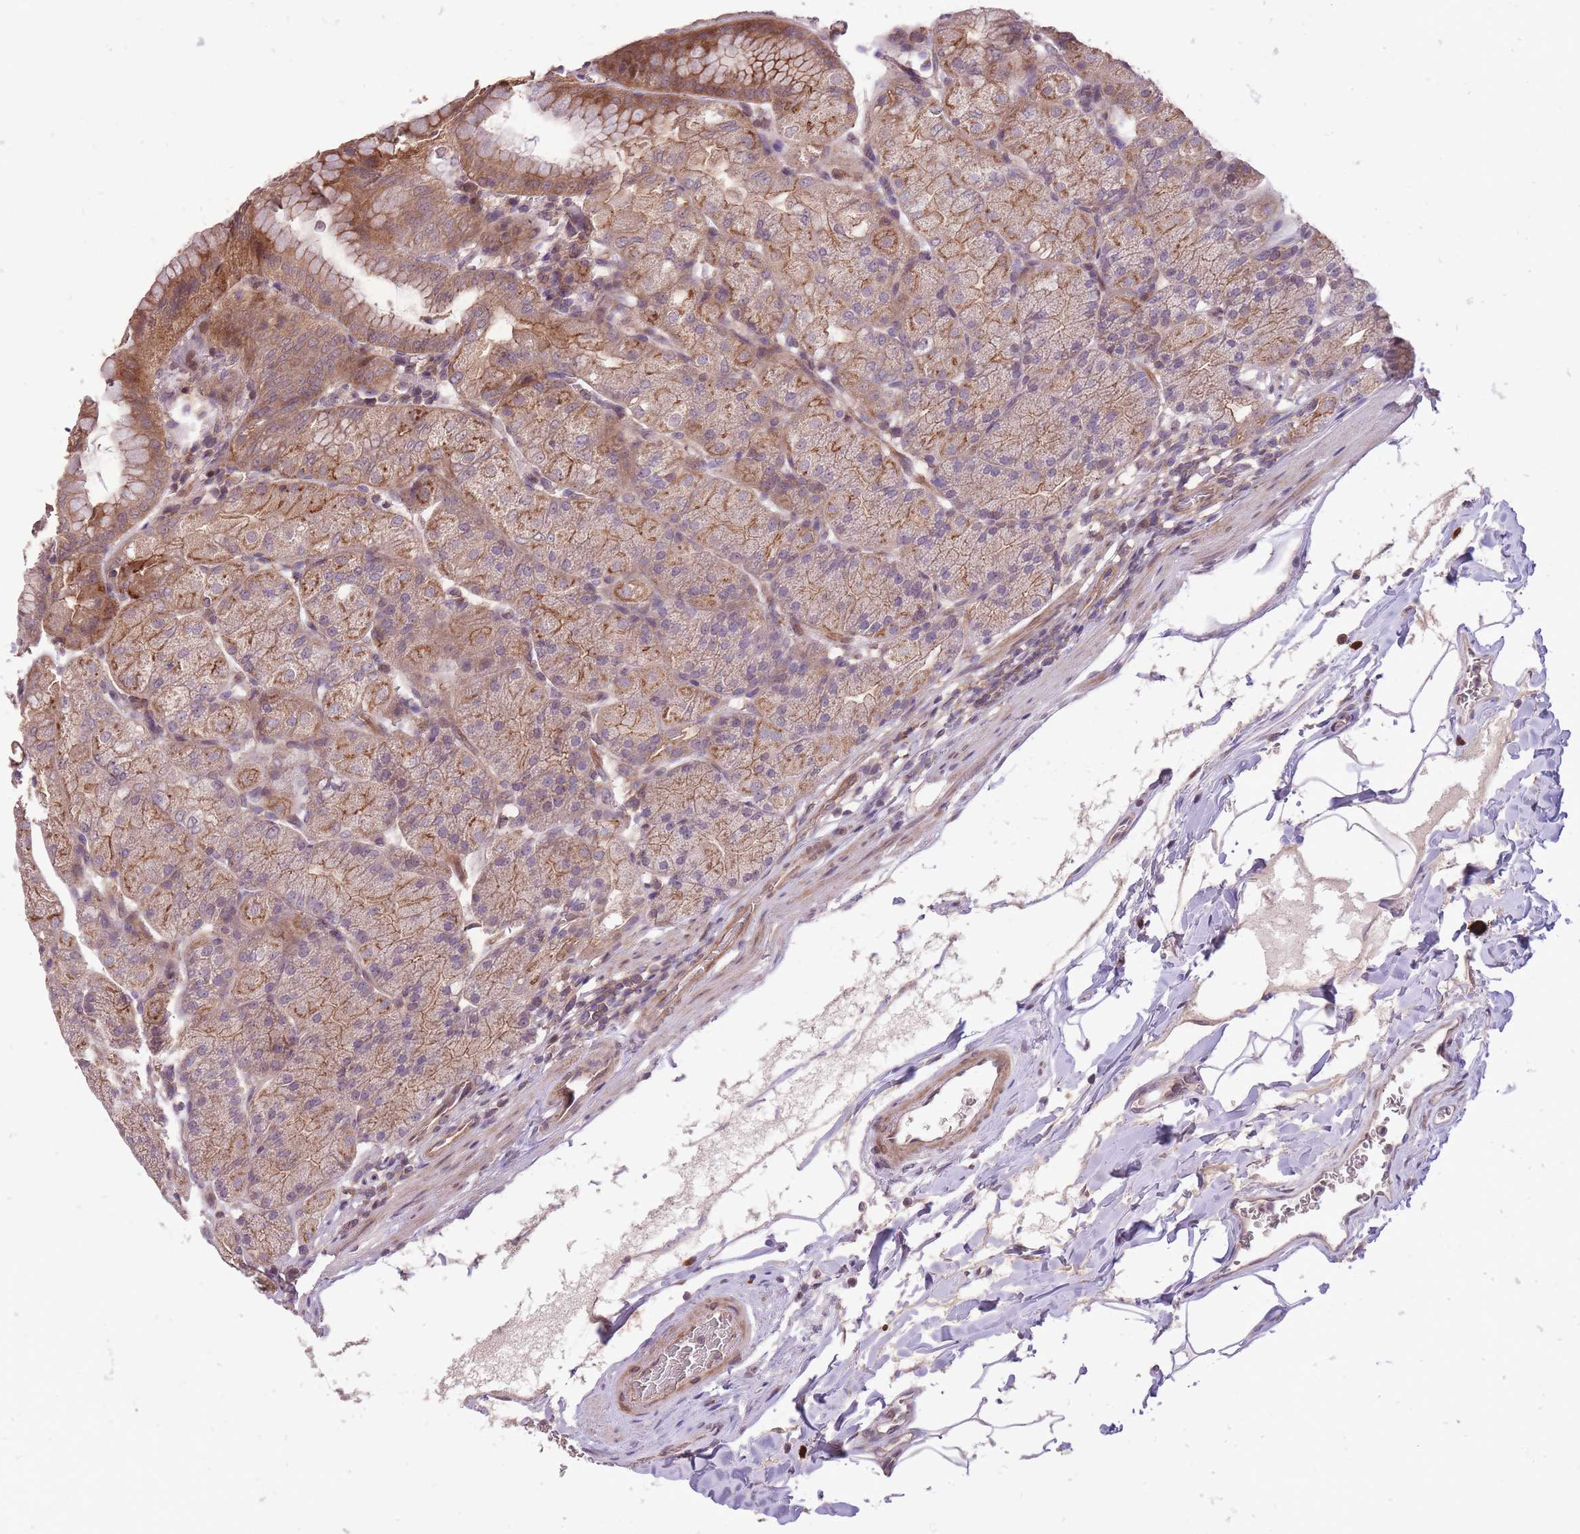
{"staining": {"intensity": "strong", "quantity": ">75%", "location": "cytoplasmic/membranous"}, "tissue": "stomach", "cell_type": "Glandular cells", "image_type": "normal", "snomed": [{"axis": "morphology", "description": "Normal tissue, NOS"}, {"axis": "topography", "description": "Stomach, upper"}, {"axis": "topography", "description": "Stomach, lower"}], "caption": "A photomicrograph of human stomach stained for a protein demonstrates strong cytoplasmic/membranous brown staining in glandular cells. The staining was performed using DAB (3,3'-diaminobenzidine), with brown indicating positive protein expression. Nuclei are stained blue with hematoxylin.", "gene": "TET3", "patient": {"sex": "male", "age": 62}}